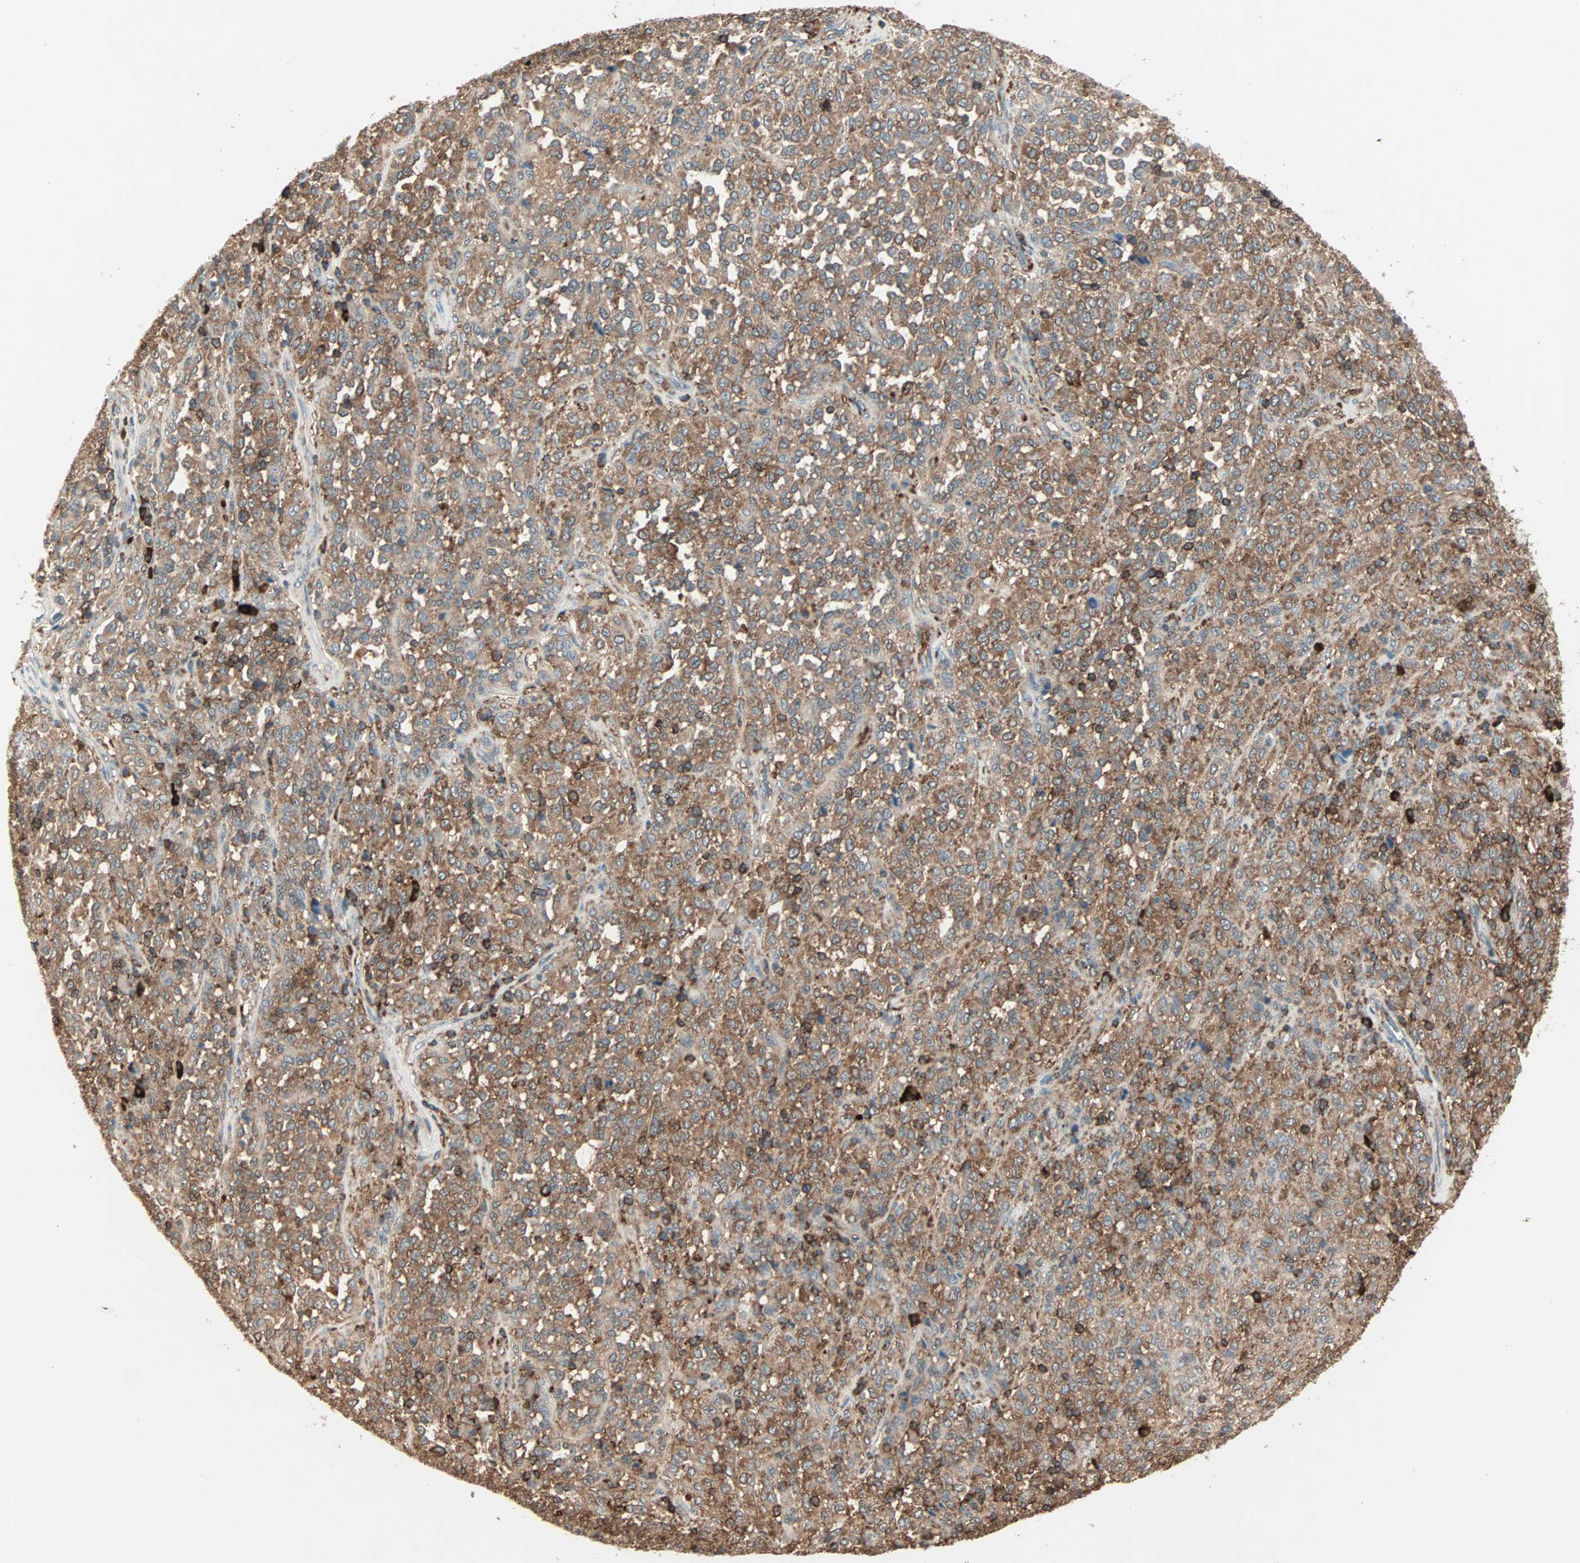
{"staining": {"intensity": "strong", "quantity": ">75%", "location": "cytoplasmic/membranous"}, "tissue": "melanoma", "cell_type": "Tumor cells", "image_type": "cancer", "snomed": [{"axis": "morphology", "description": "Malignant melanoma, Metastatic site"}, {"axis": "topography", "description": "Pancreas"}], "caption": "An immunohistochemistry photomicrograph of tumor tissue is shown. Protein staining in brown highlights strong cytoplasmic/membranous positivity in malignant melanoma (metastatic site) within tumor cells.", "gene": "MMP3", "patient": {"sex": "female", "age": 30}}